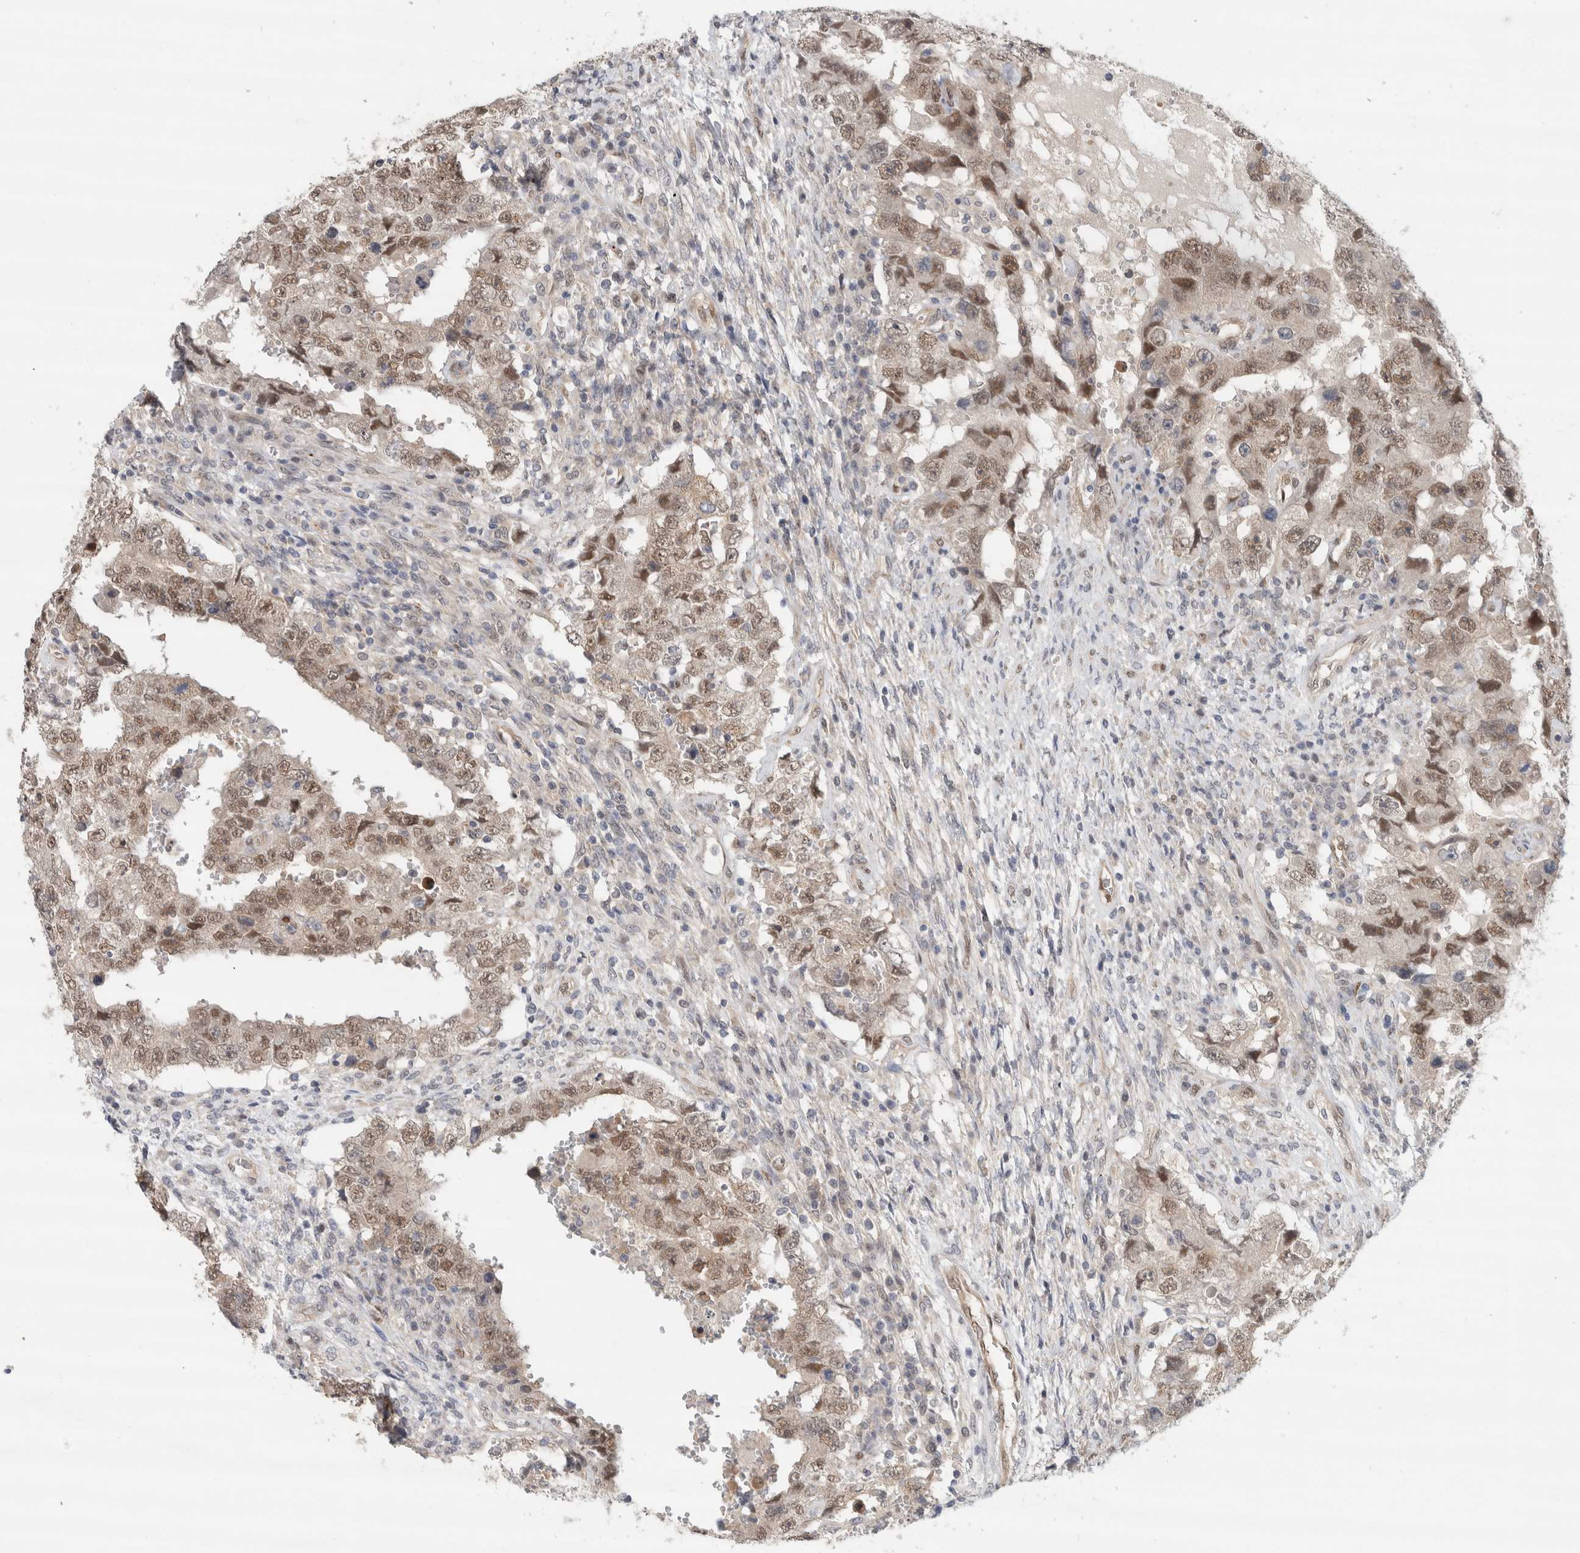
{"staining": {"intensity": "moderate", "quantity": ">75%", "location": "nuclear"}, "tissue": "testis cancer", "cell_type": "Tumor cells", "image_type": "cancer", "snomed": [{"axis": "morphology", "description": "Carcinoma, Embryonal, NOS"}, {"axis": "topography", "description": "Testis"}], "caption": "The image reveals immunohistochemical staining of testis cancer. There is moderate nuclear positivity is seen in approximately >75% of tumor cells.", "gene": "EIF4G3", "patient": {"sex": "male", "age": 26}}